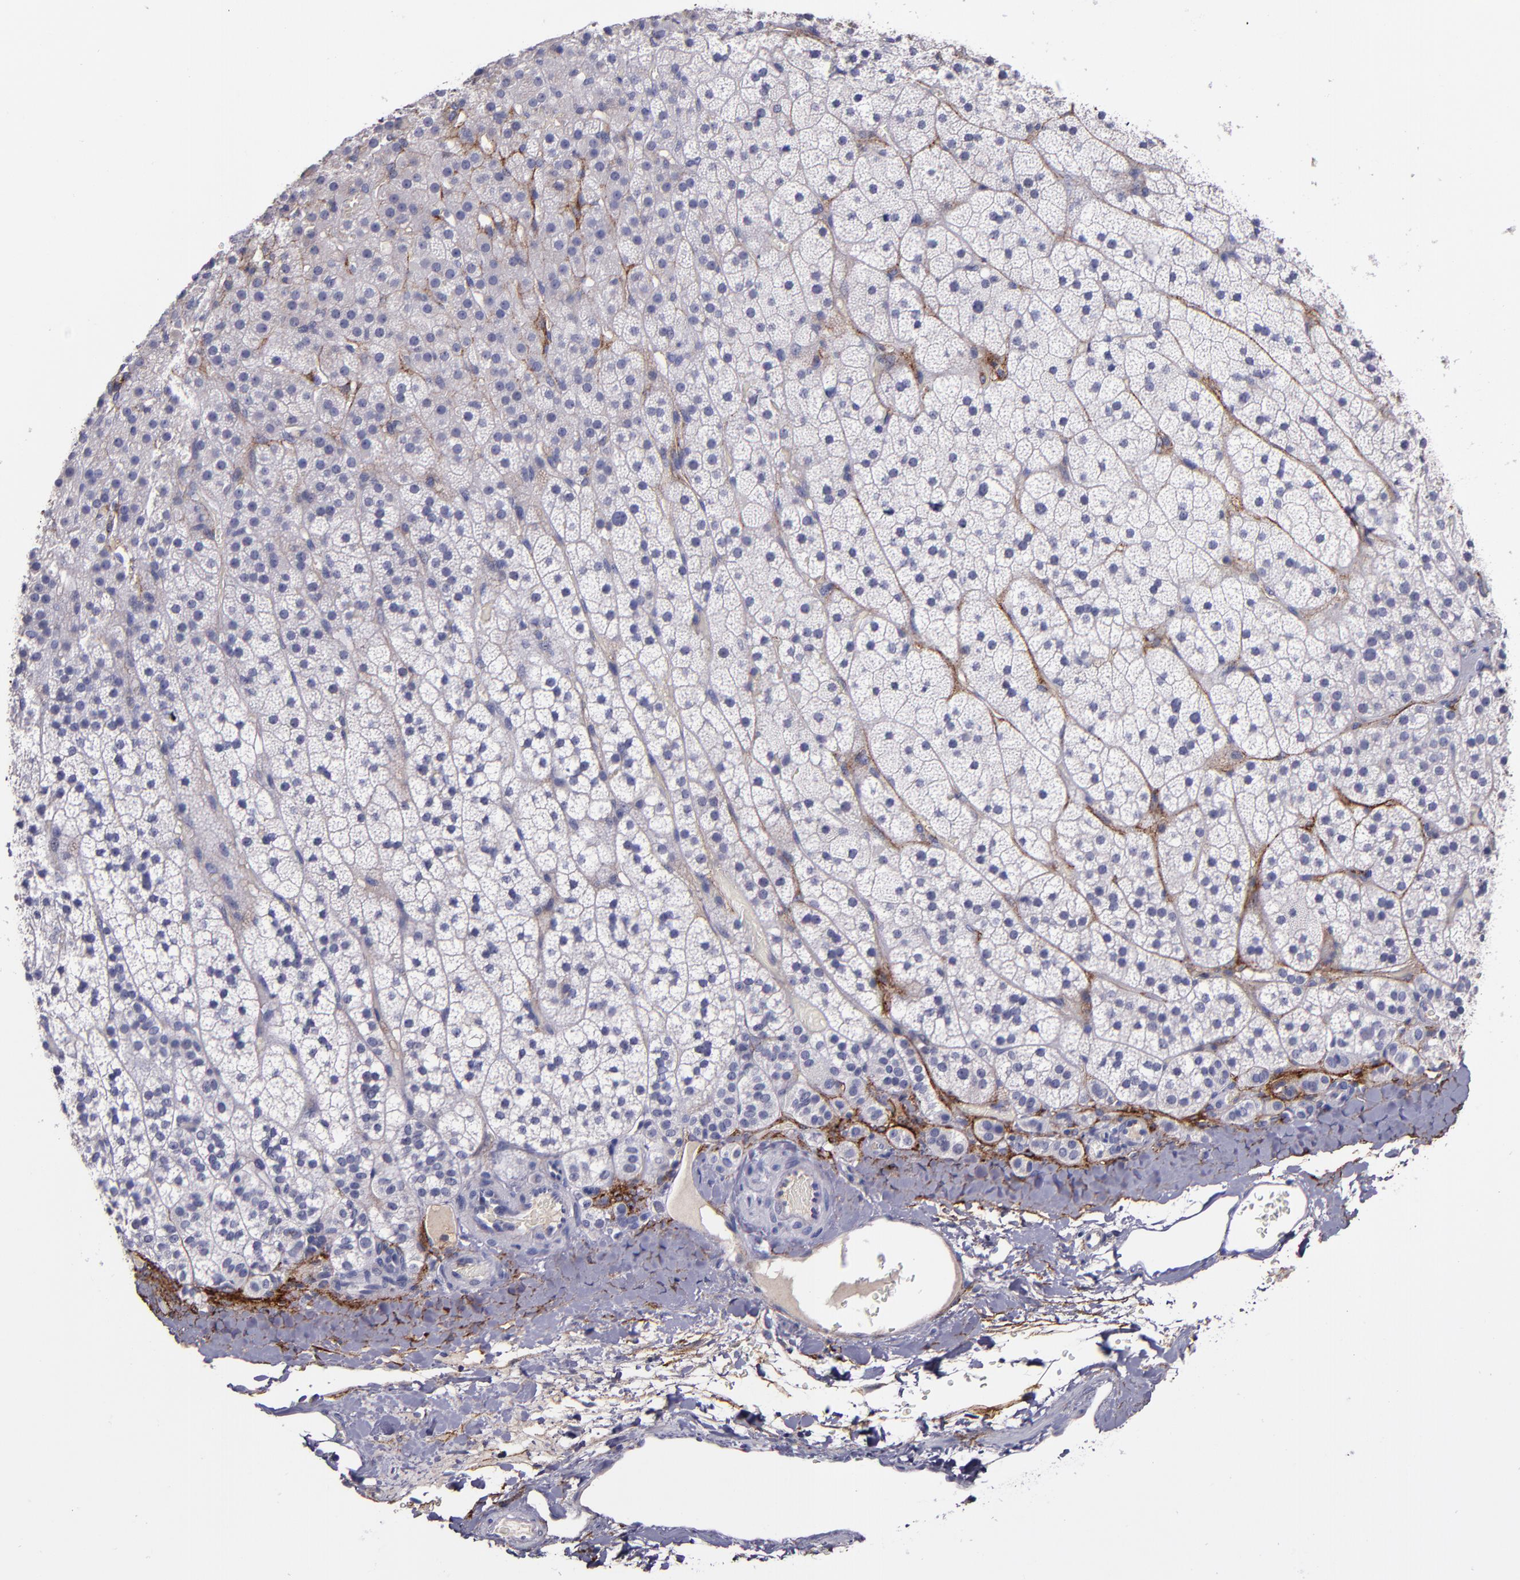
{"staining": {"intensity": "negative", "quantity": "none", "location": "none"}, "tissue": "adrenal gland", "cell_type": "Glandular cells", "image_type": "normal", "snomed": [{"axis": "morphology", "description": "Normal tissue, NOS"}, {"axis": "topography", "description": "Adrenal gland"}], "caption": "Benign adrenal gland was stained to show a protein in brown. There is no significant staining in glandular cells.", "gene": "MFGE8", "patient": {"sex": "male", "age": 35}}